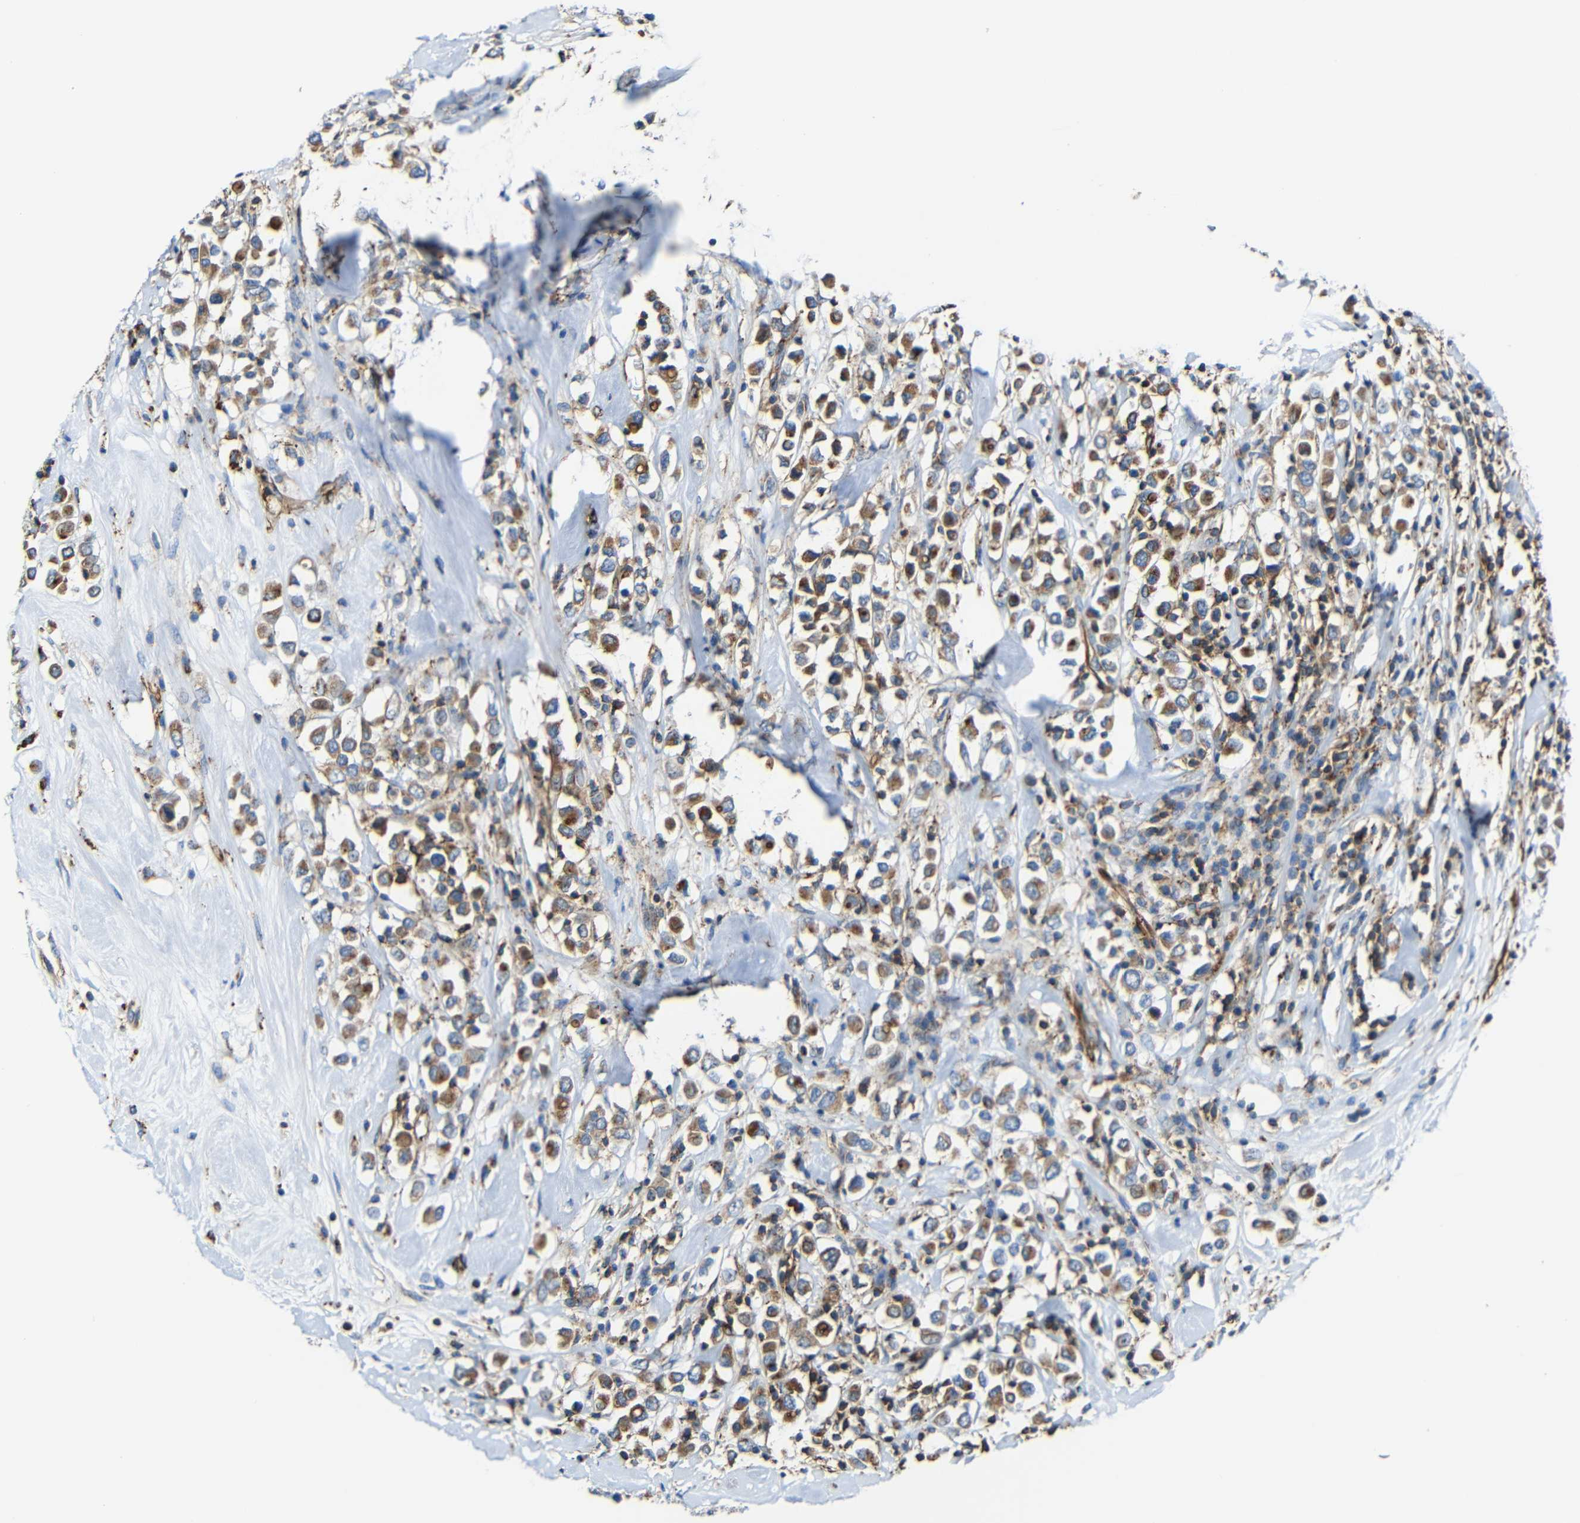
{"staining": {"intensity": "moderate", "quantity": ">75%", "location": "cytoplasmic/membranous"}, "tissue": "breast cancer", "cell_type": "Tumor cells", "image_type": "cancer", "snomed": [{"axis": "morphology", "description": "Duct carcinoma"}, {"axis": "topography", "description": "Breast"}], "caption": "Immunohistochemistry (IHC) photomicrograph of neoplastic tissue: intraductal carcinoma (breast) stained using immunohistochemistry (IHC) exhibits medium levels of moderate protein expression localized specifically in the cytoplasmic/membranous of tumor cells, appearing as a cytoplasmic/membranous brown color.", "gene": "IGSF10", "patient": {"sex": "female", "age": 61}}